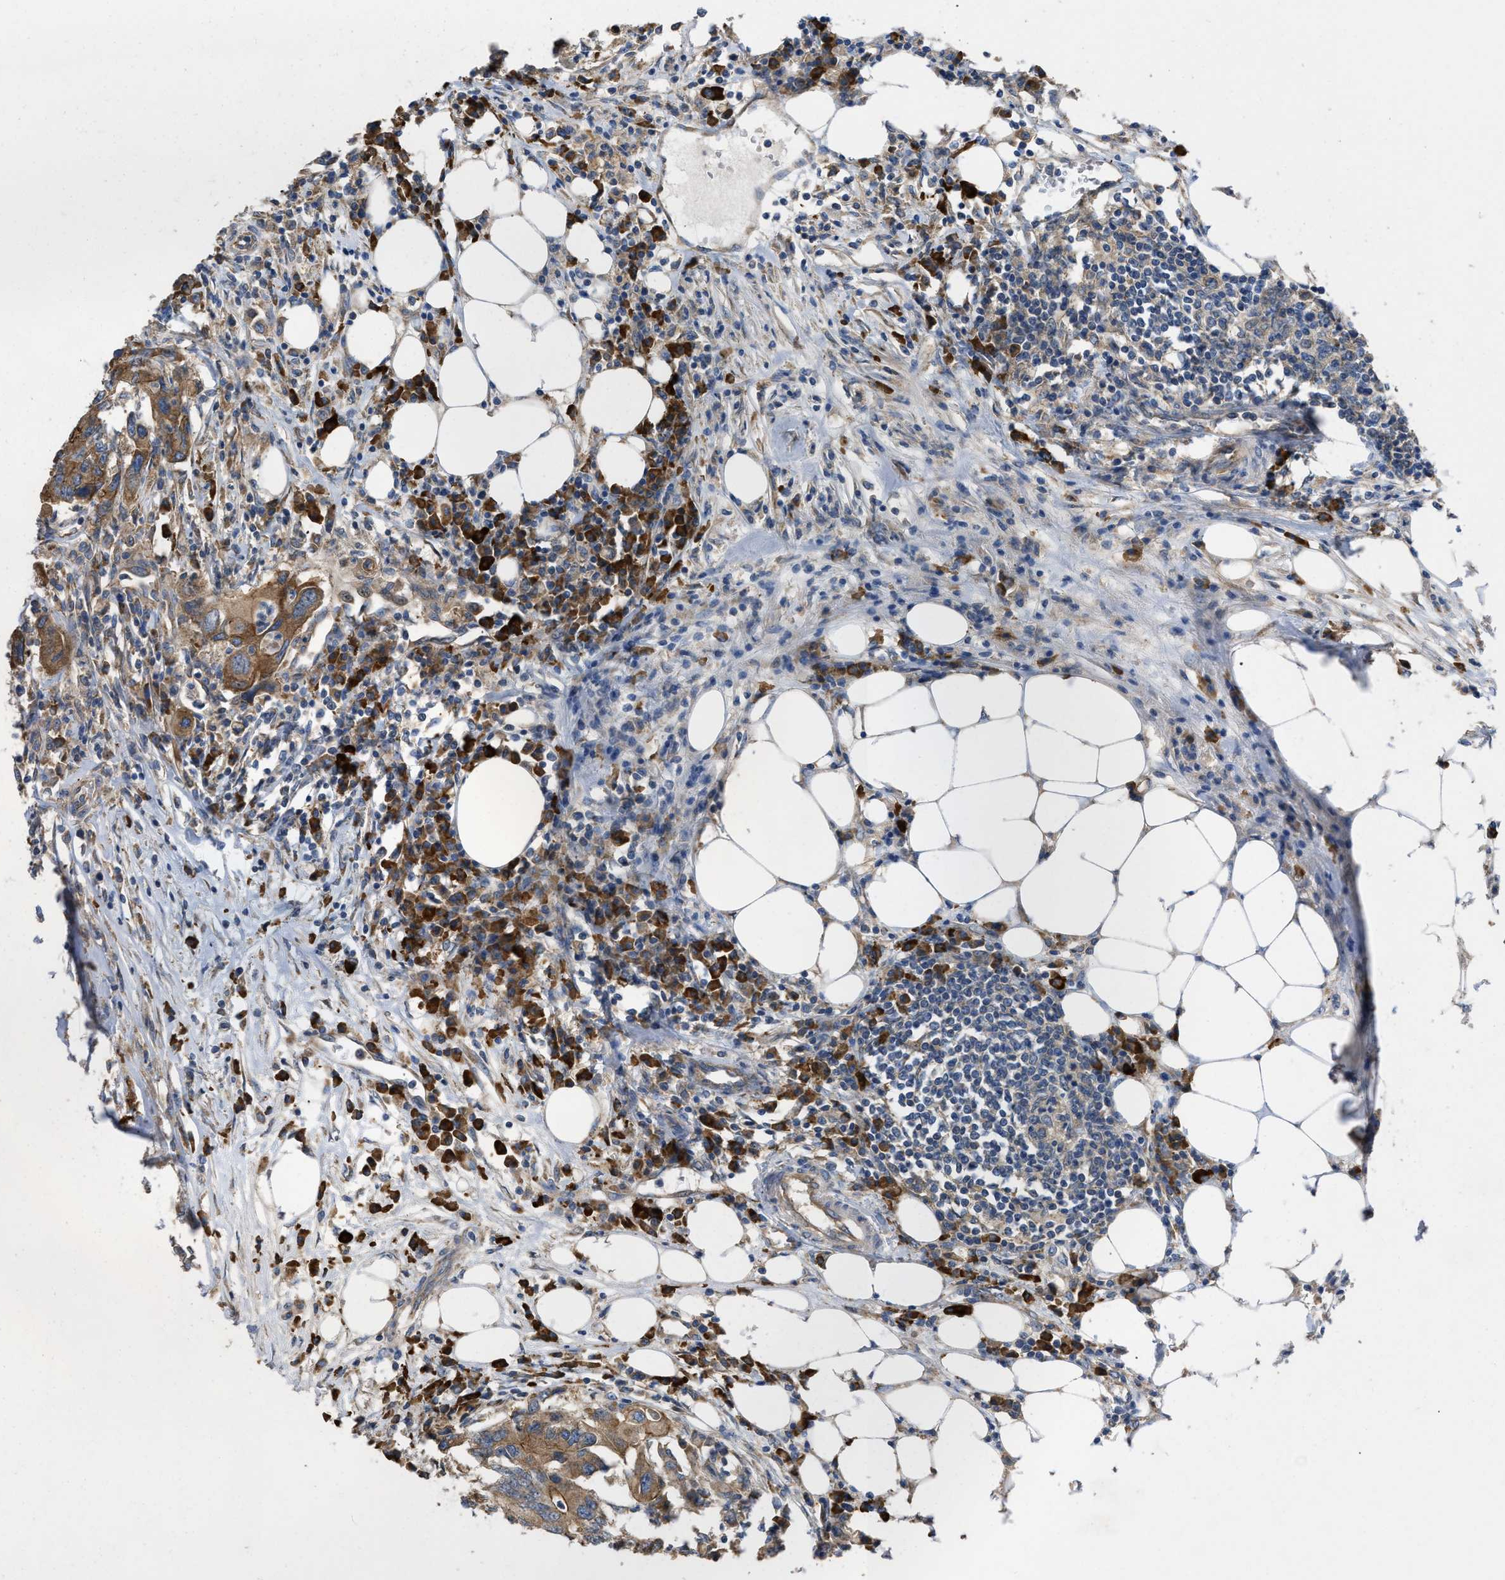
{"staining": {"intensity": "moderate", "quantity": ">75%", "location": "cytoplasmic/membranous"}, "tissue": "colorectal cancer", "cell_type": "Tumor cells", "image_type": "cancer", "snomed": [{"axis": "morphology", "description": "Adenocarcinoma, NOS"}, {"axis": "topography", "description": "Colon"}], "caption": "IHC of colorectal cancer shows medium levels of moderate cytoplasmic/membranous expression in about >75% of tumor cells.", "gene": "TMEM131", "patient": {"sex": "male", "age": 71}}